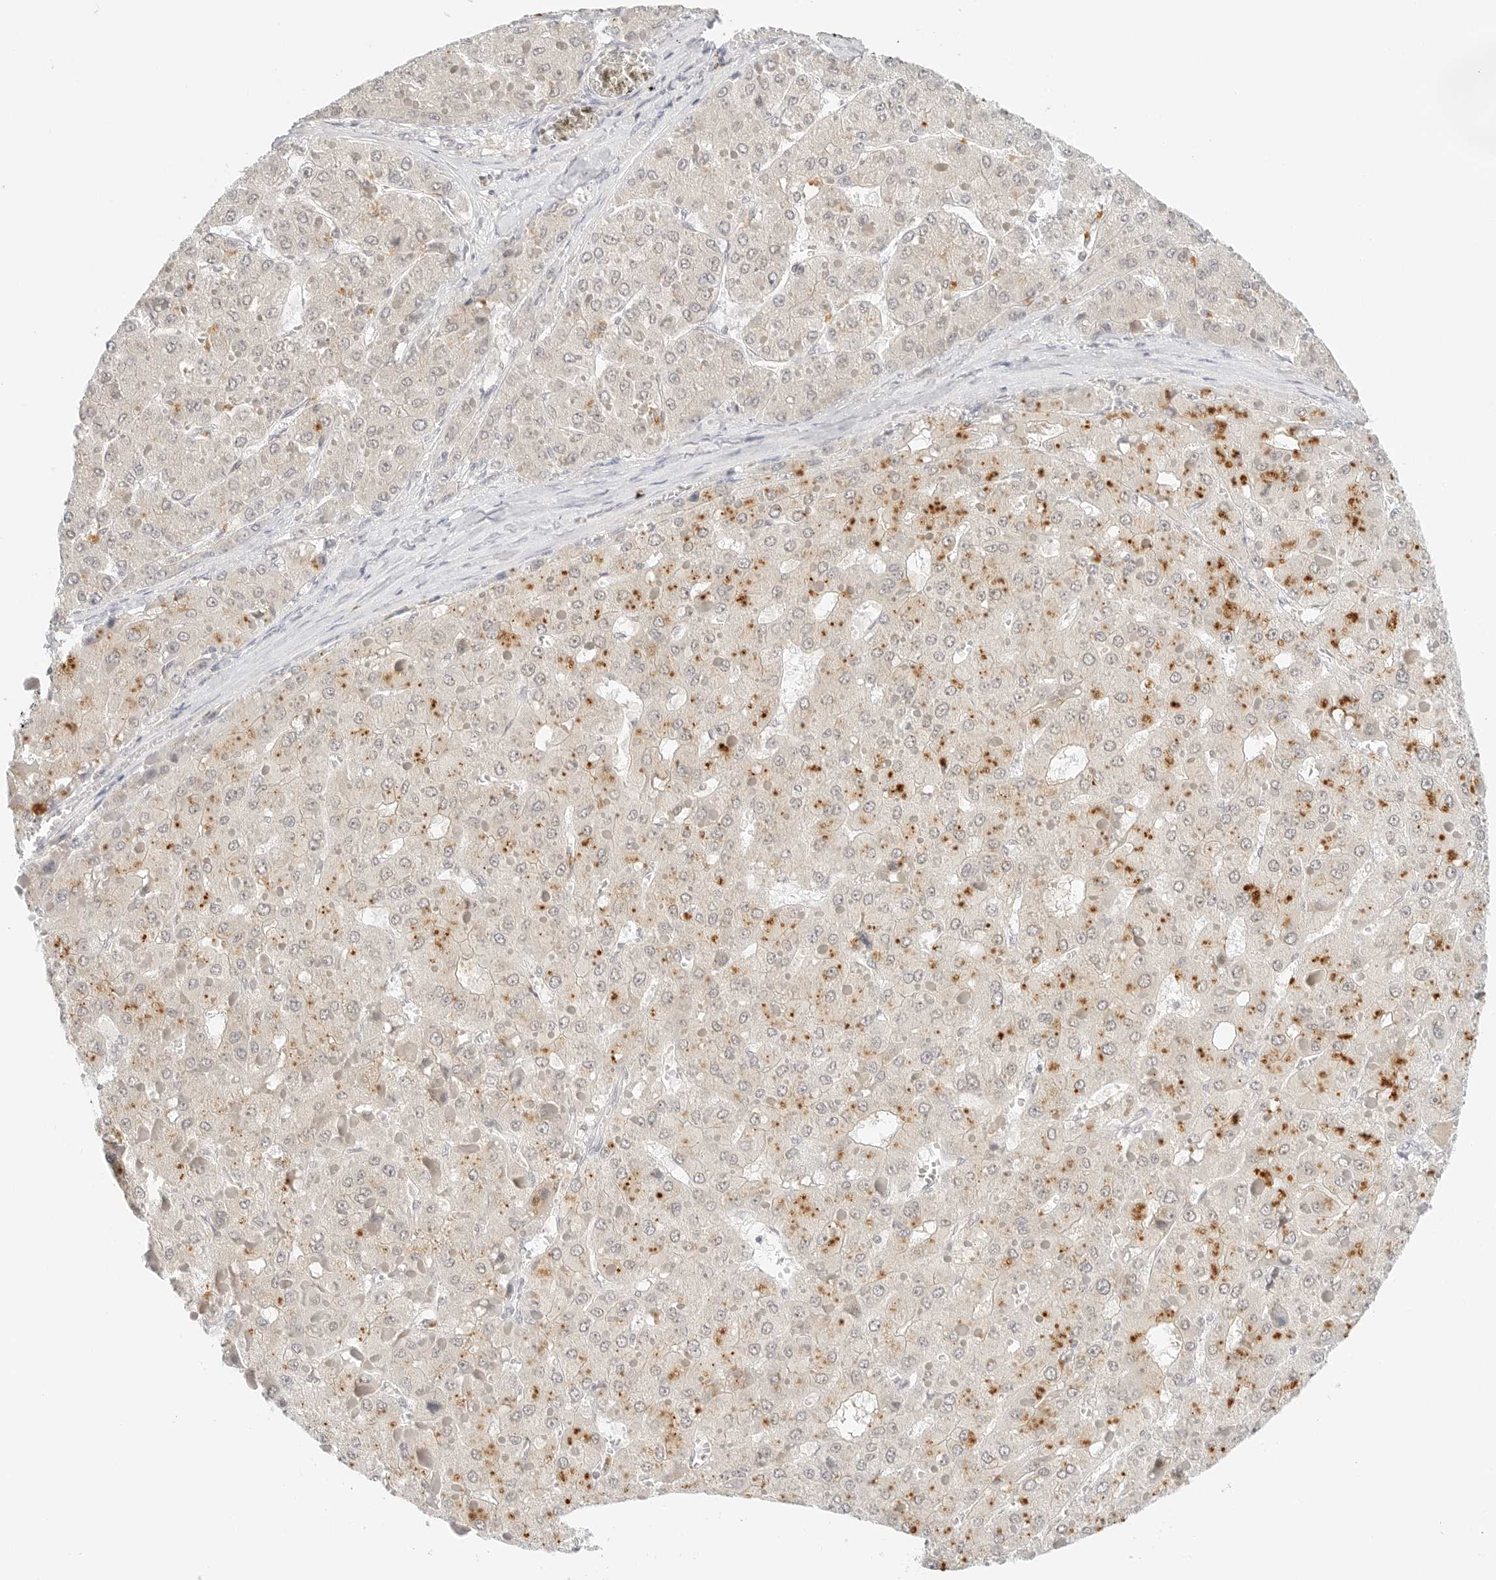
{"staining": {"intensity": "moderate", "quantity": "25%-75%", "location": "cytoplasmic/membranous"}, "tissue": "liver cancer", "cell_type": "Tumor cells", "image_type": "cancer", "snomed": [{"axis": "morphology", "description": "Carcinoma, Hepatocellular, NOS"}, {"axis": "topography", "description": "Liver"}], "caption": "The immunohistochemical stain shows moderate cytoplasmic/membranous staining in tumor cells of liver hepatocellular carcinoma tissue.", "gene": "NEO1", "patient": {"sex": "female", "age": 73}}